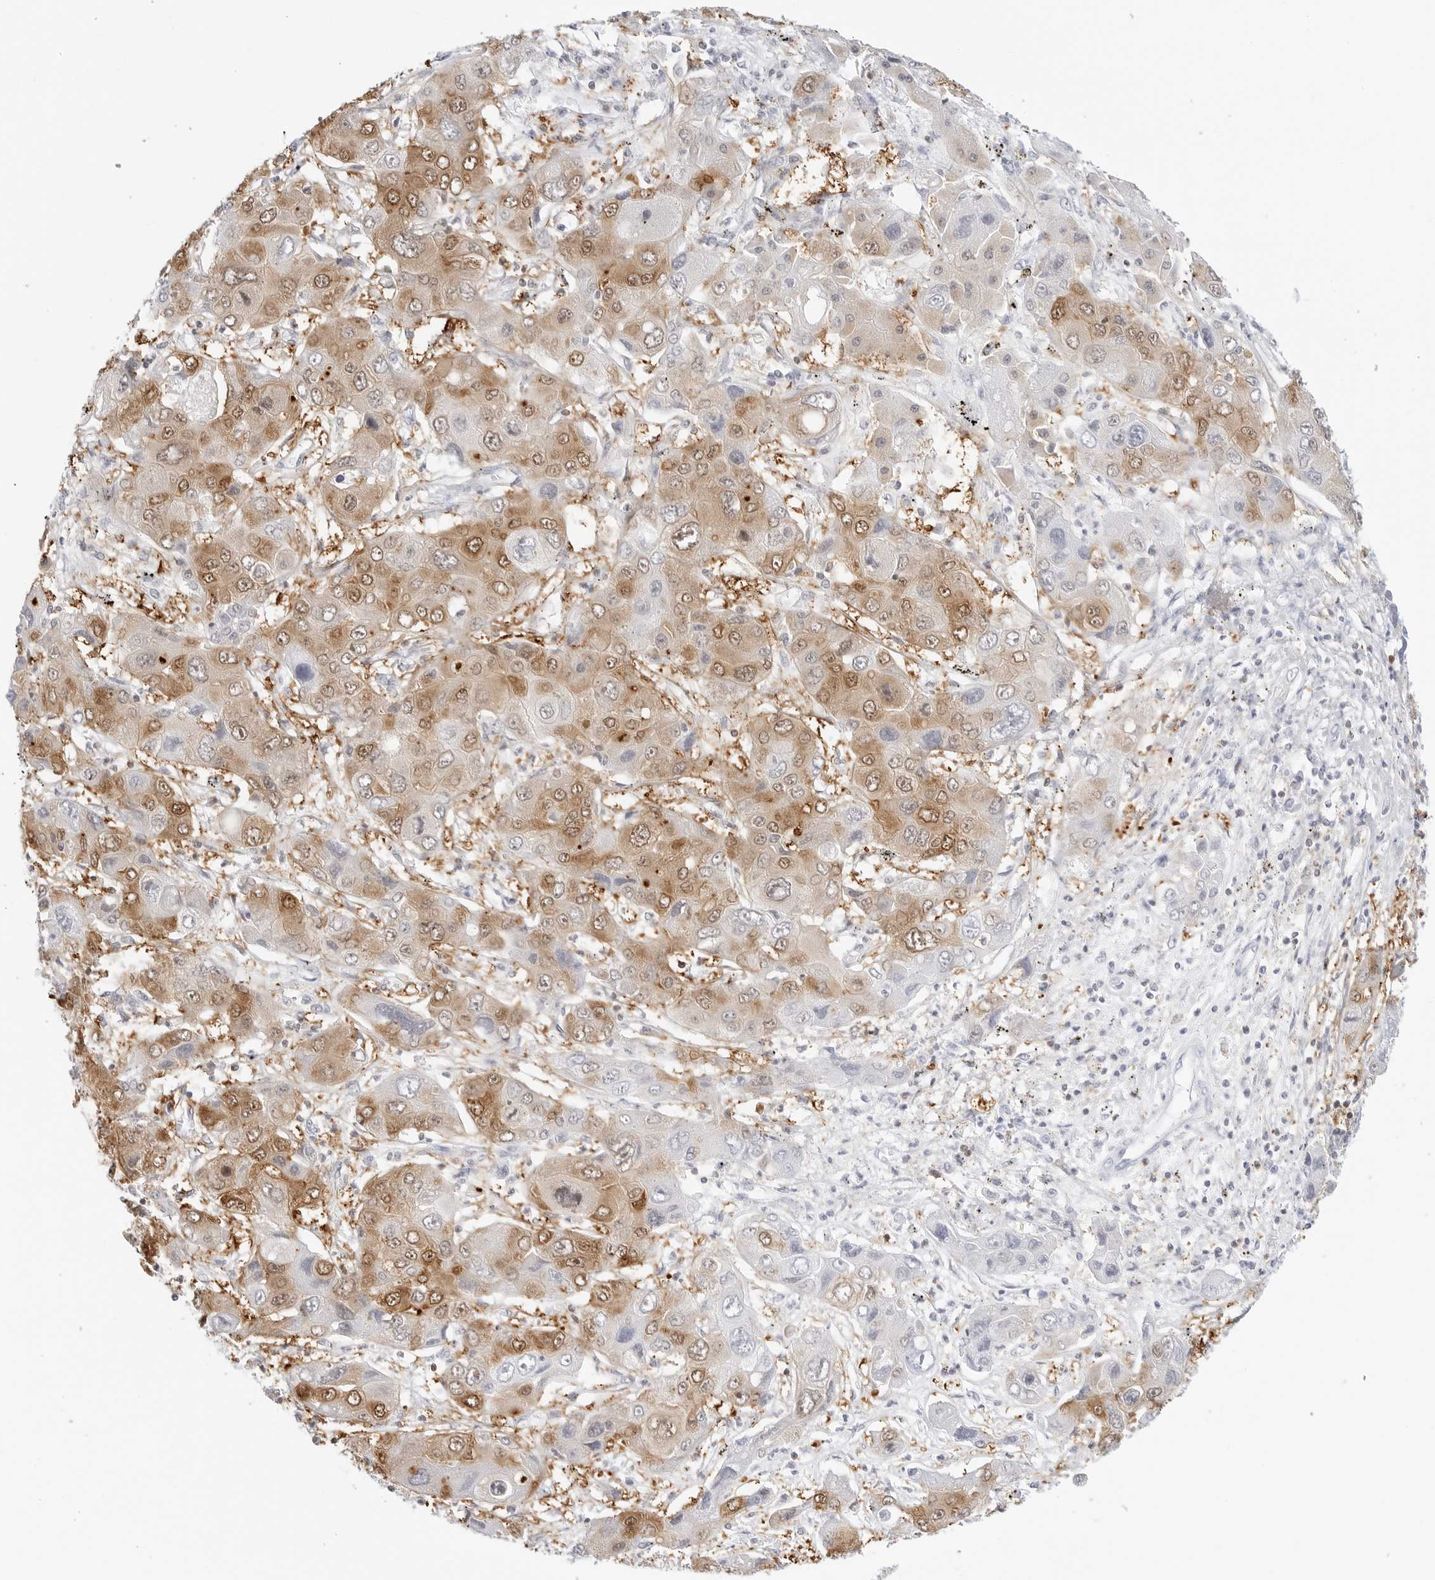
{"staining": {"intensity": "moderate", "quantity": ">75%", "location": "cytoplasmic/membranous,nuclear"}, "tissue": "liver cancer", "cell_type": "Tumor cells", "image_type": "cancer", "snomed": [{"axis": "morphology", "description": "Cholangiocarcinoma"}, {"axis": "topography", "description": "Liver"}], "caption": "High-magnification brightfield microscopy of liver cancer stained with DAB (3,3'-diaminobenzidine) (brown) and counterstained with hematoxylin (blue). tumor cells exhibit moderate cytoplasmic/membranous and nuclear positivity is appreciated in approximately>75% of cells. (IHC, brightfield microscopy, high magnification).", "gene": "SLC9A3R1", "patient": {"sex": "male", "age": 67}}